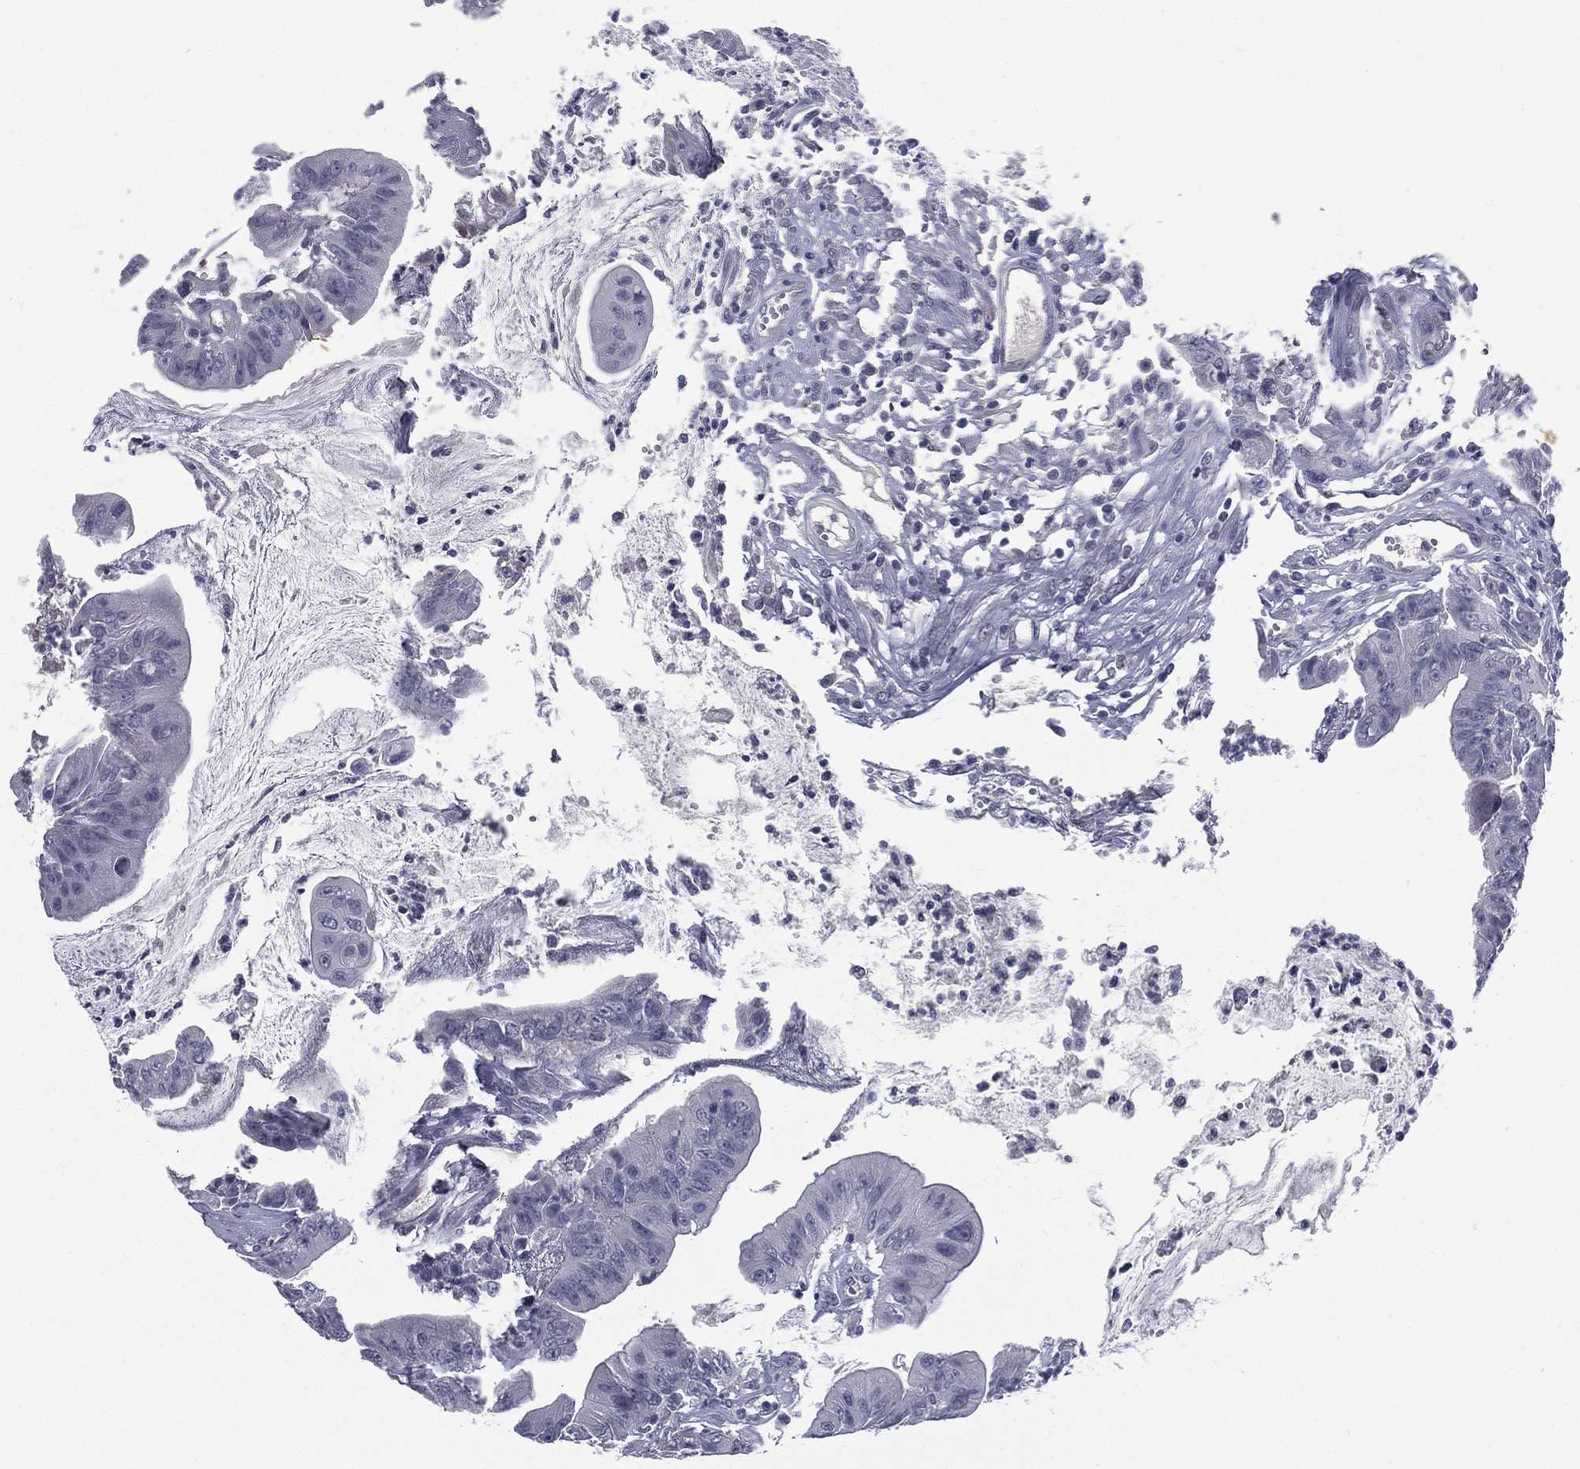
{"staining": {"intensity": "negative", "quantity": "none", "location": "none"}, "tissue": "colorectal cancer", "cell_type": "Tumor cells", "image_type": "cancer", "snomed": [{"axis": "morphology", "description": "Adenocarcinoma, NOS"}, {"axis": "topography", "description": "Colon"}], "caption": "There is no significant staining in tumor cells of colorectal cancer (adenocarcinoma). The staining is performed using DAB (3,3'-diaminobenzidine) brown chromogen with nuclei counter-stained in using hematoxylin.", "gene": "IFT27", "patient": {"sex": "female", "age": 69}}